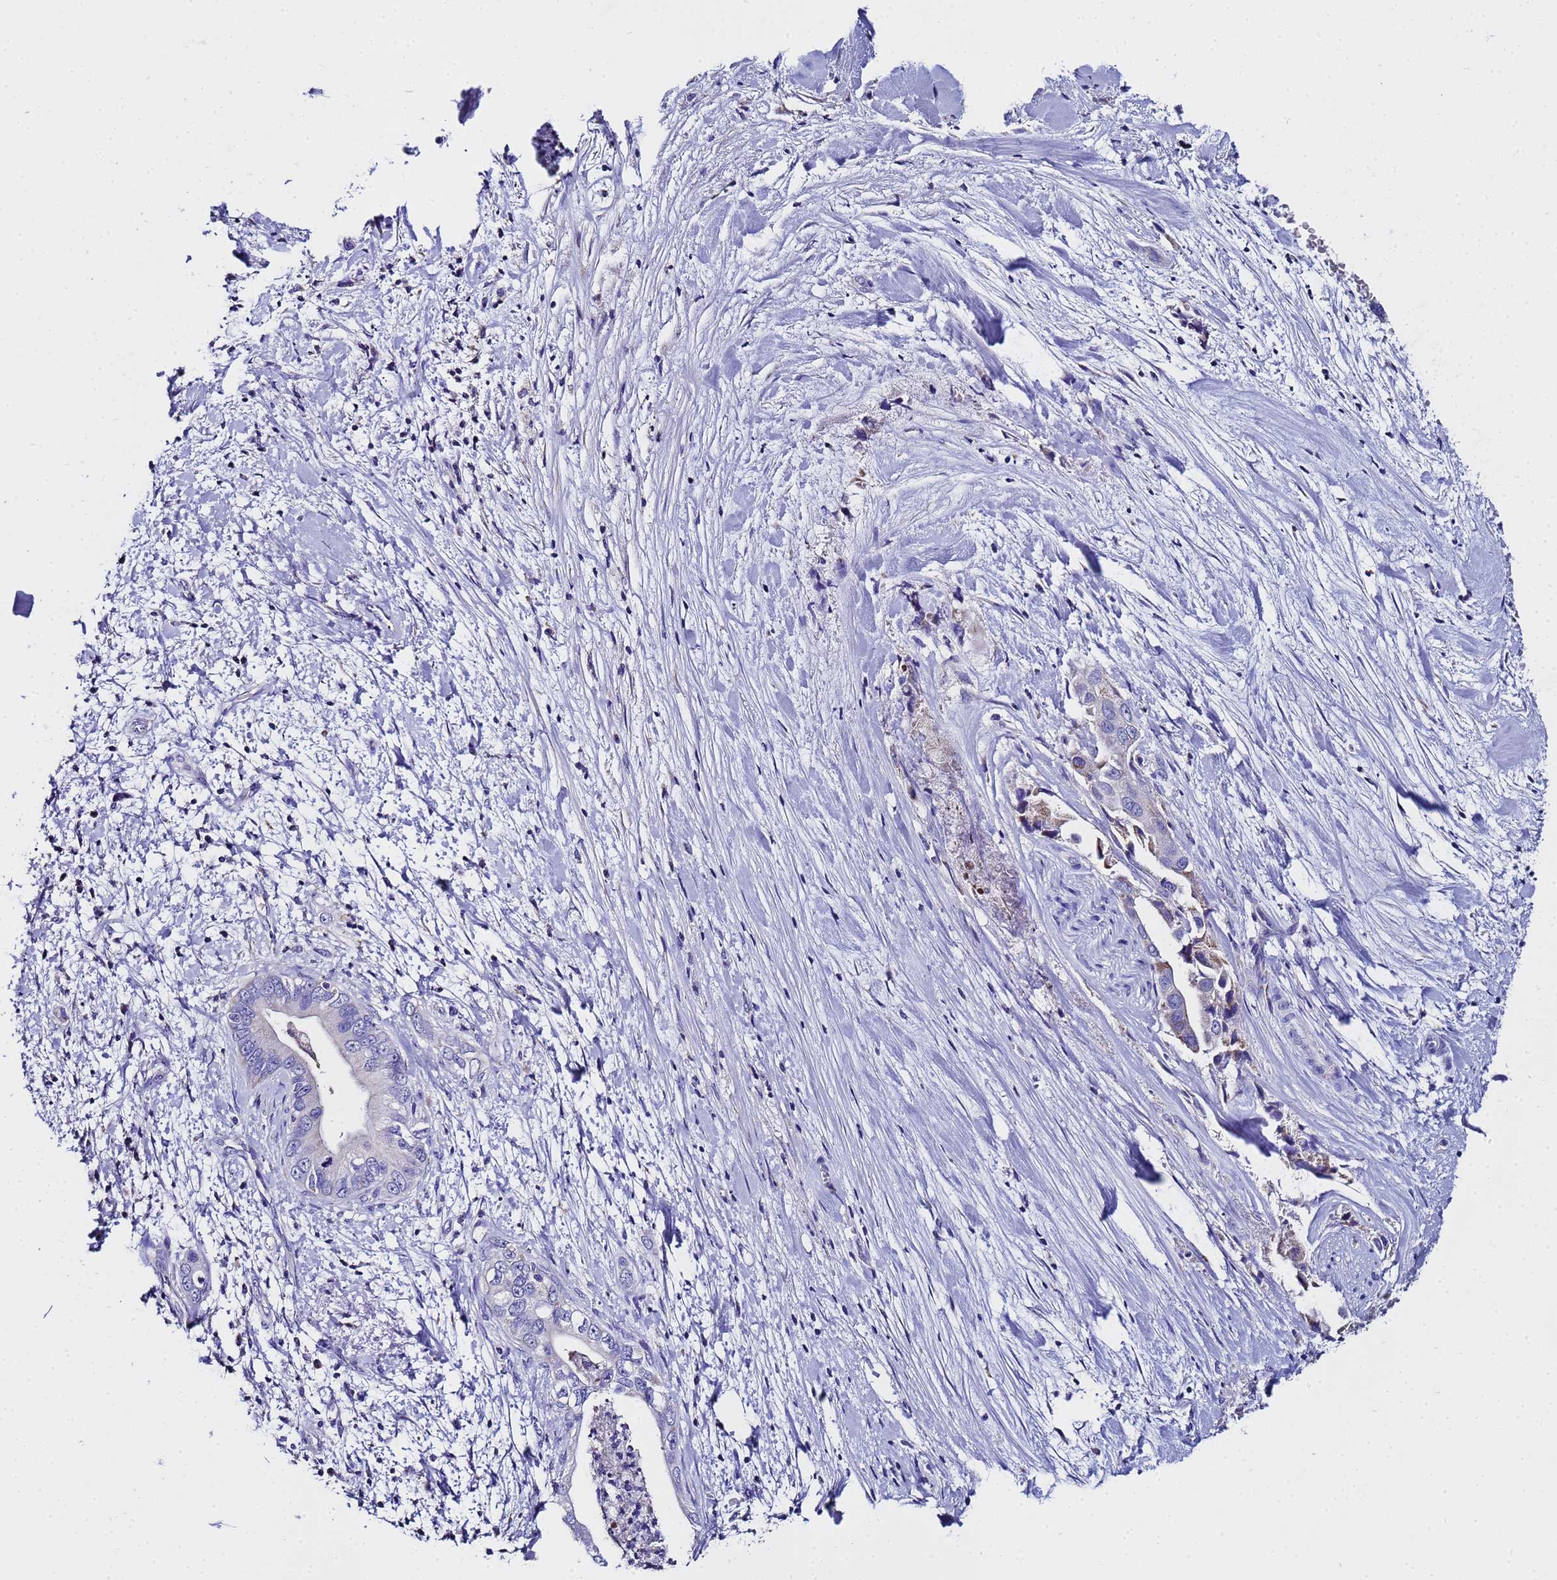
{"staining": {"intensity": "negative", "quantity": "none", "location": "none"}, "tissue": "pancreatic cancer", "cell_type": "Tumor cells", "image_type": "cancer", "snomed": [{"axis": "morphology", "description": "Adenocarcinoma, NOS"}, {"axis": "topography", "description": "Pancreas"}], "caption": "This is an immunohistochemistry histopathology image of pancreatic cancer (adenocarcinoma). There is no positivity in tumor cells.", "gene": "MRPS12", "patient": {"sex": "female", "age": 78}}